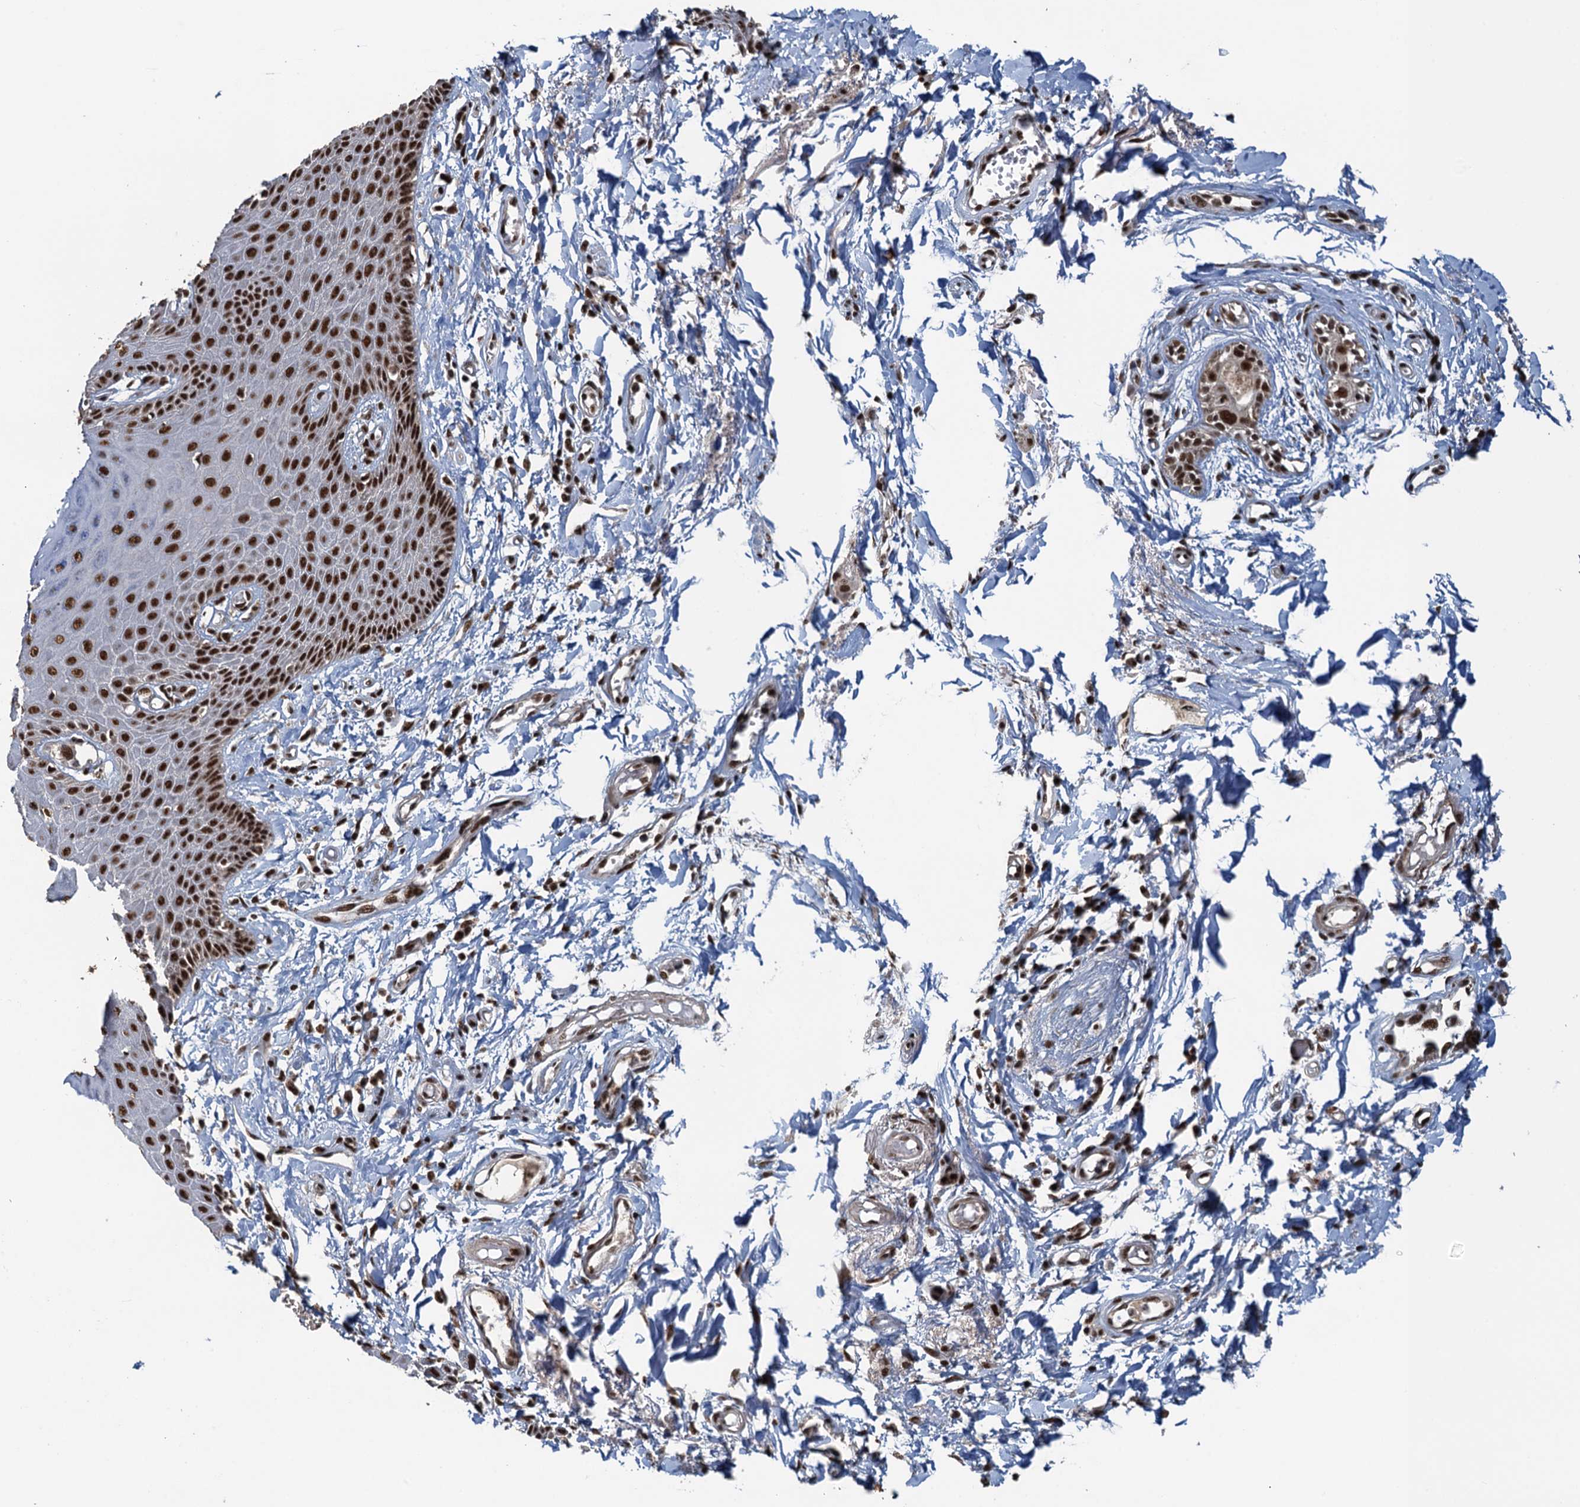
{"staining": {"intensity": "strong", "quantity": ">75%", "location": "nuclear"}, "tissue": "skin", "cell_type": "Epidermal cells", "image_type": "normal", "snomed": [{"axis": "morphology", "description": "Normal tissue, NOS"}, {"axis": "topography", "description": "Anal"}], "caption": "This histopathology image shows immunohistochemistry (IHC) staining of normal human skin, with high strong nuclear positivity in about >75% of epidermal cells.", "gene": "ZC3H18", "patient": {"sex": "male", "age": 78}}